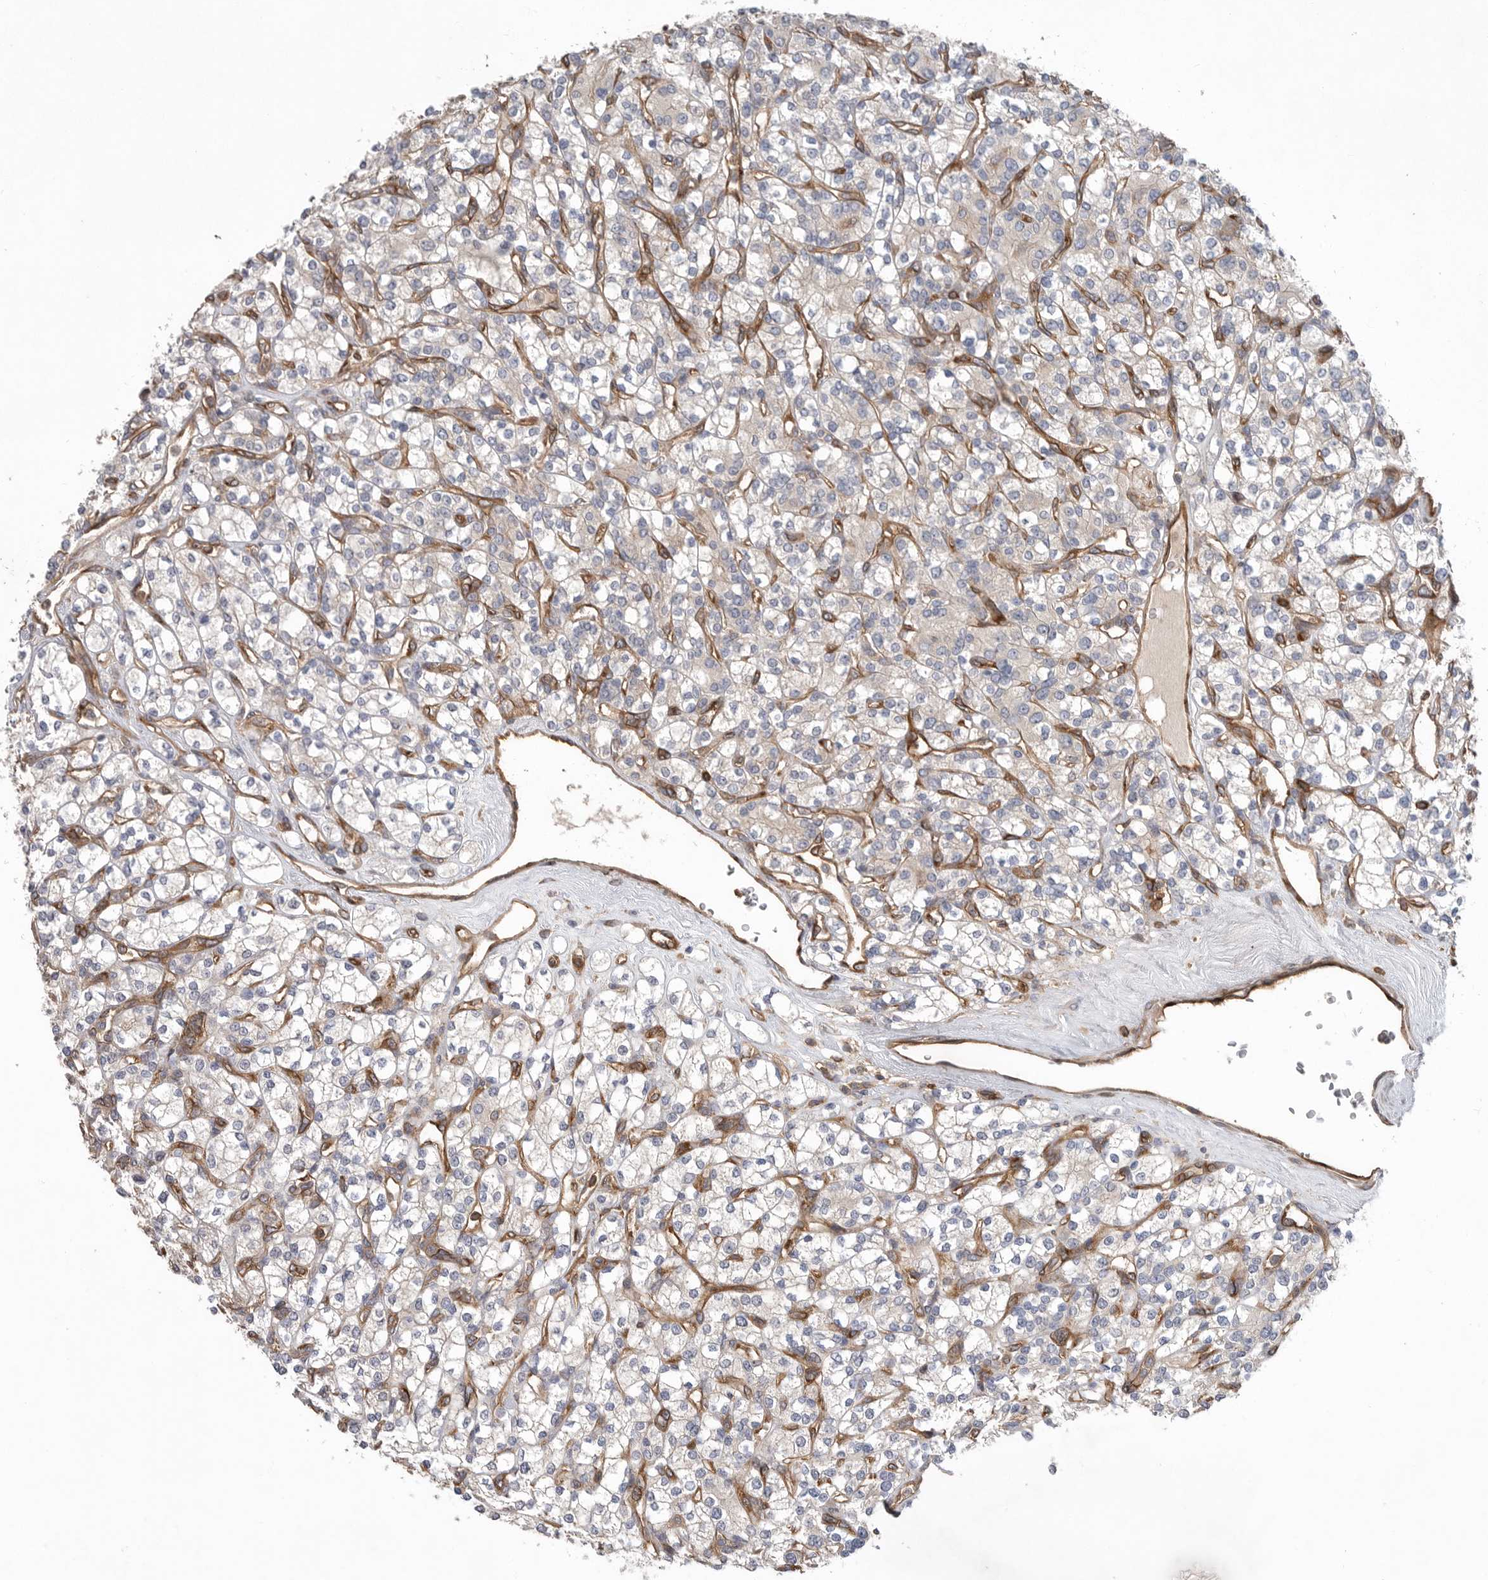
{"staining": {"intensity": "weak", "quantity": "<25%", "location": "cytoplasmic/membranous"}, "tissue": "renal cancer", "cell_type": "Tumor cells", "image_type": "cancer", "snomed": [{"axis": "morphology", "description": "Adenocarcinoma, NOS"}, {"axis": "topography", "description": "Kidney"}], "caption": "IHC of renal cancer (adenocarcinoma) reveals no staining in tumor cells.", "gene": "PRKCH", "patient": {"sex": "male", "age": 77}}